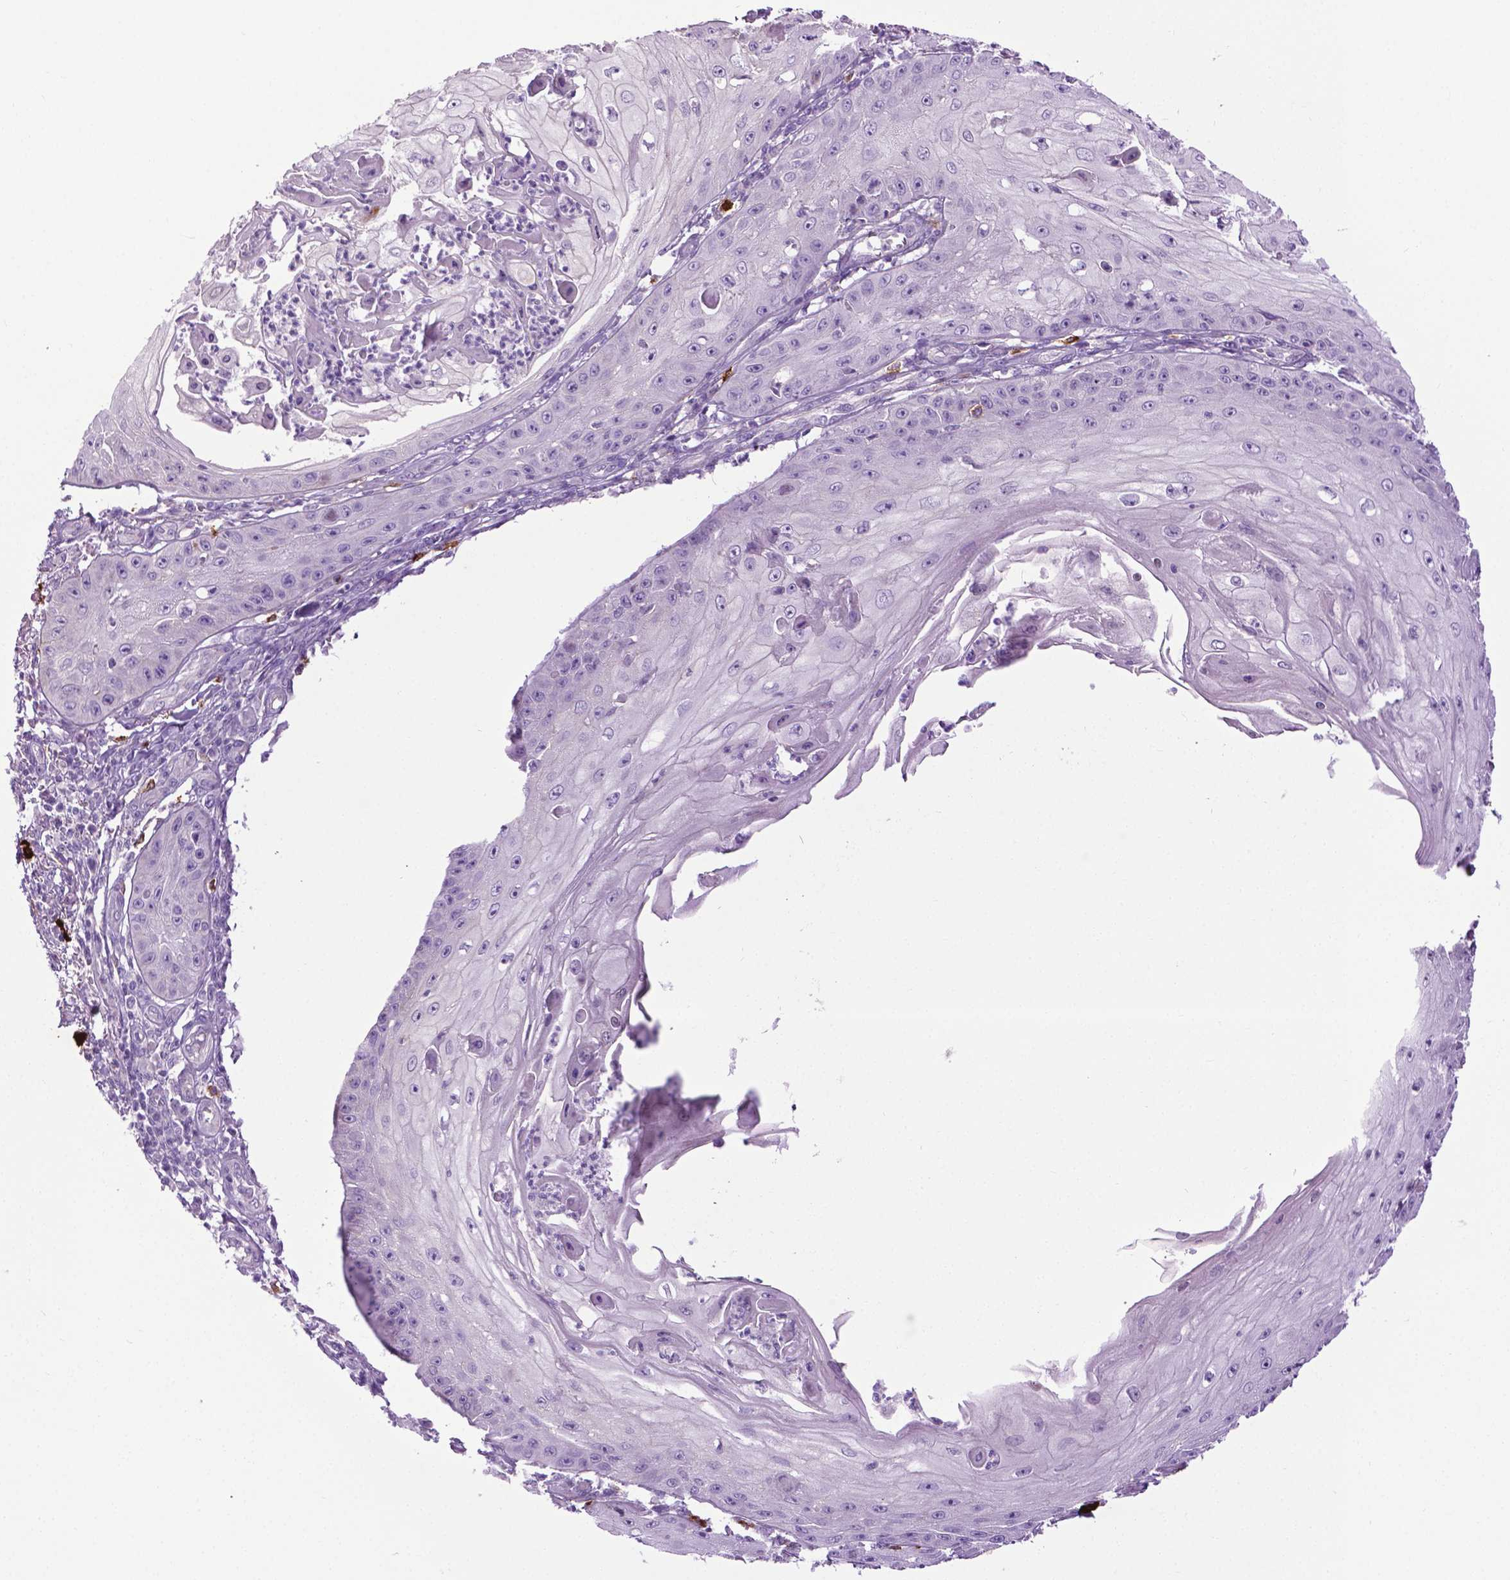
{"staining": {"intensity": "negative", "quantity": "none", "location": "none"}, "tissue": "skin cancer", "cell_type": "Tumor cells", "image_type": "cancer", "snomed": [{"axis": "morphology", "description": "Squamous cell carcinoma, NOS"}, {"axis": "topography", "description": "Skin"}], "caption": "Immunohistochemistry histopathology image of neoplastic tissue: skin cancer stained with DAB displays no significant protein expression in tumor cells.", "gene": "SPECC1L", "patient": {"sex": "male", "age": 70}}